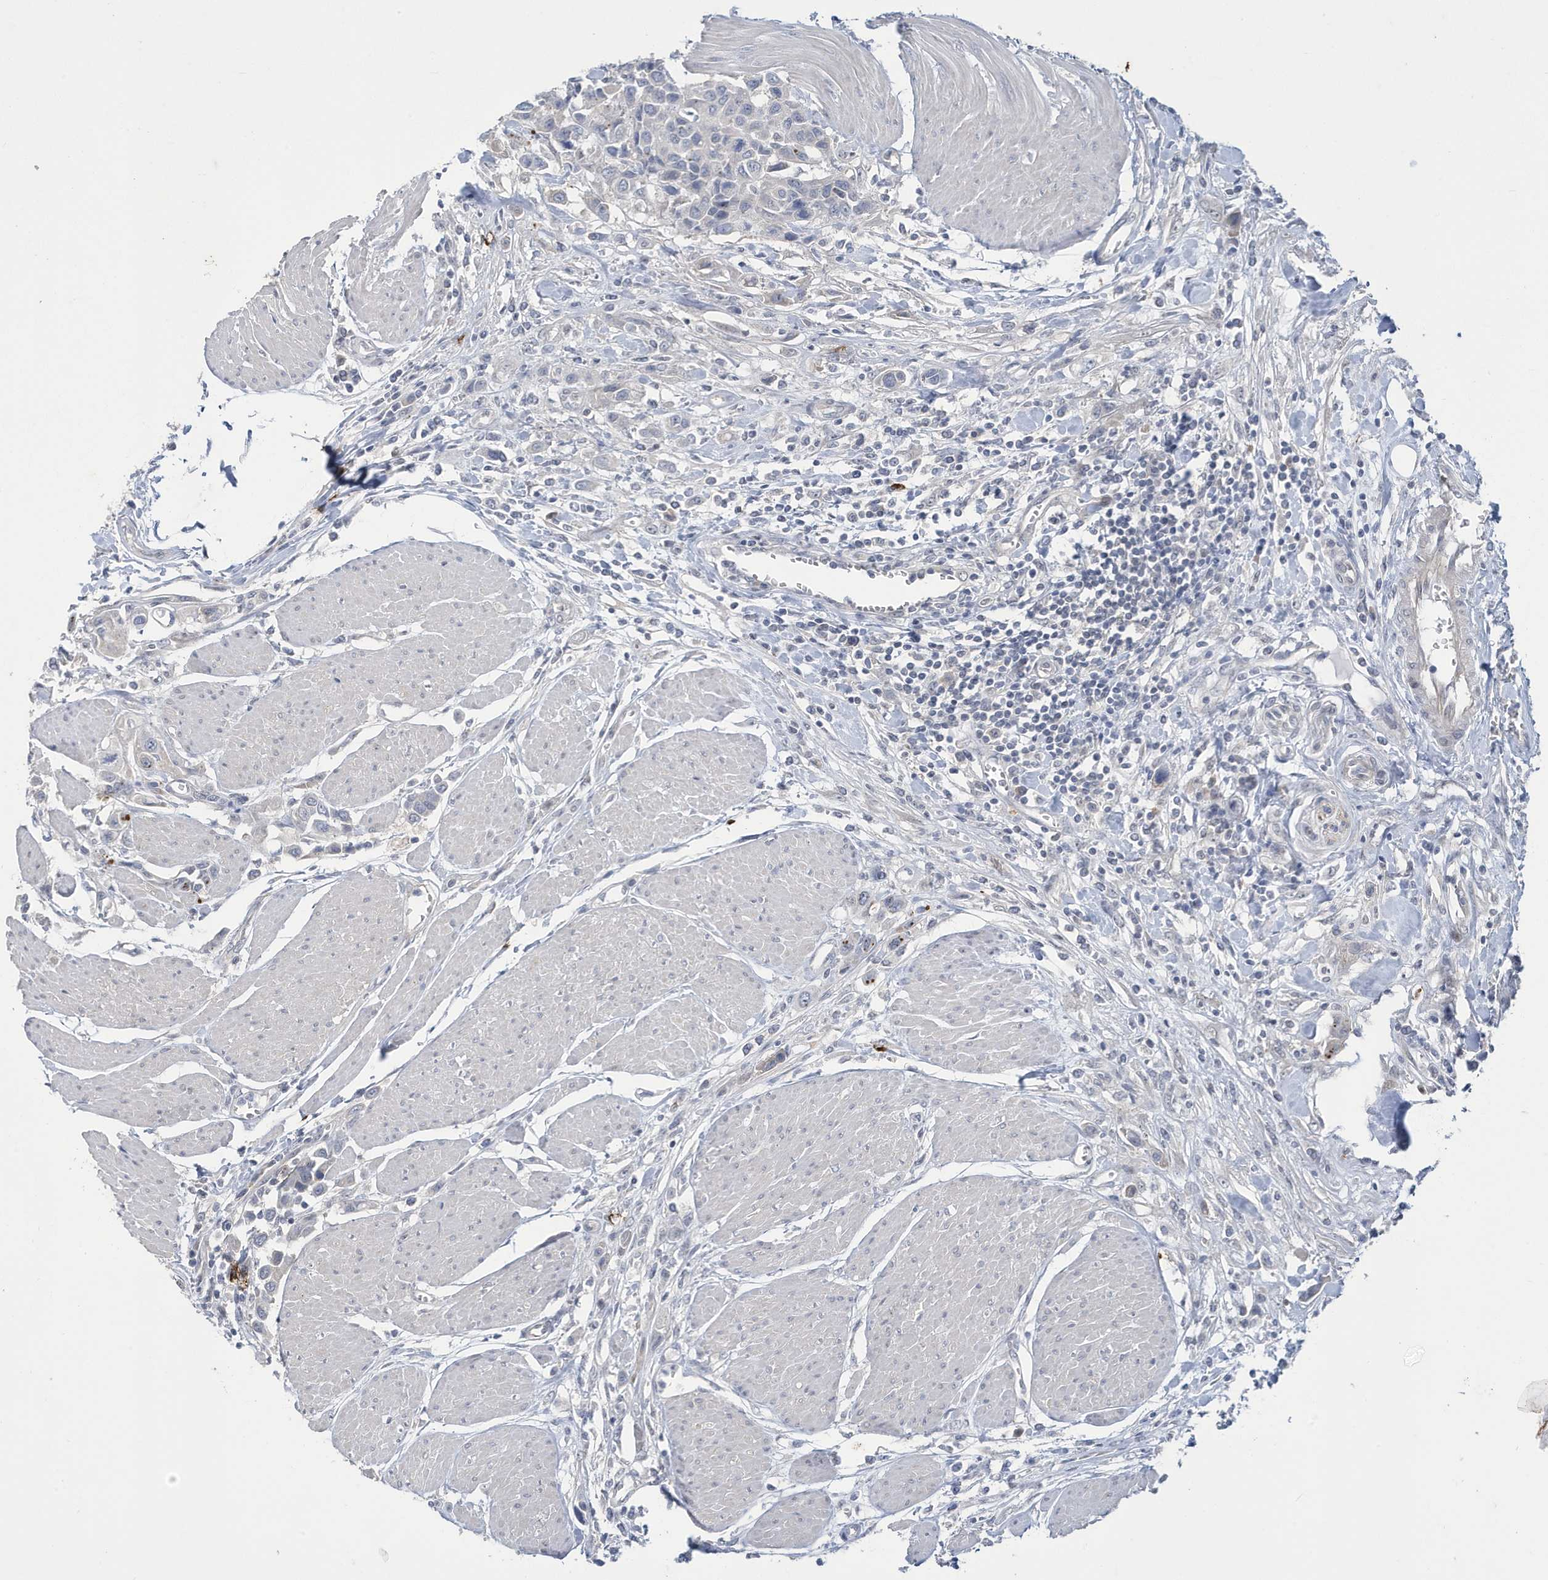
{"staining": {"intensity": "negative", "quantity": "none", "location": "none"}, "tissue": "urothelial cancer", "cell_type": "Tumor cells", "image_type": "cancer", "snomed": [{"axis": "morphology", "description": "Urothelial carcinoma, High grade"}, {"axis": "topography", "description": "Urinary bladder"}], "caption": "DAB immunohistochemical staining of urothelial carcinoma (high-grade) reveals no significant positivity in tumor cells. Nuclei are stained in blue.", "gene": "ZNF654", "patient": {"sex": "male", "age": 50}}